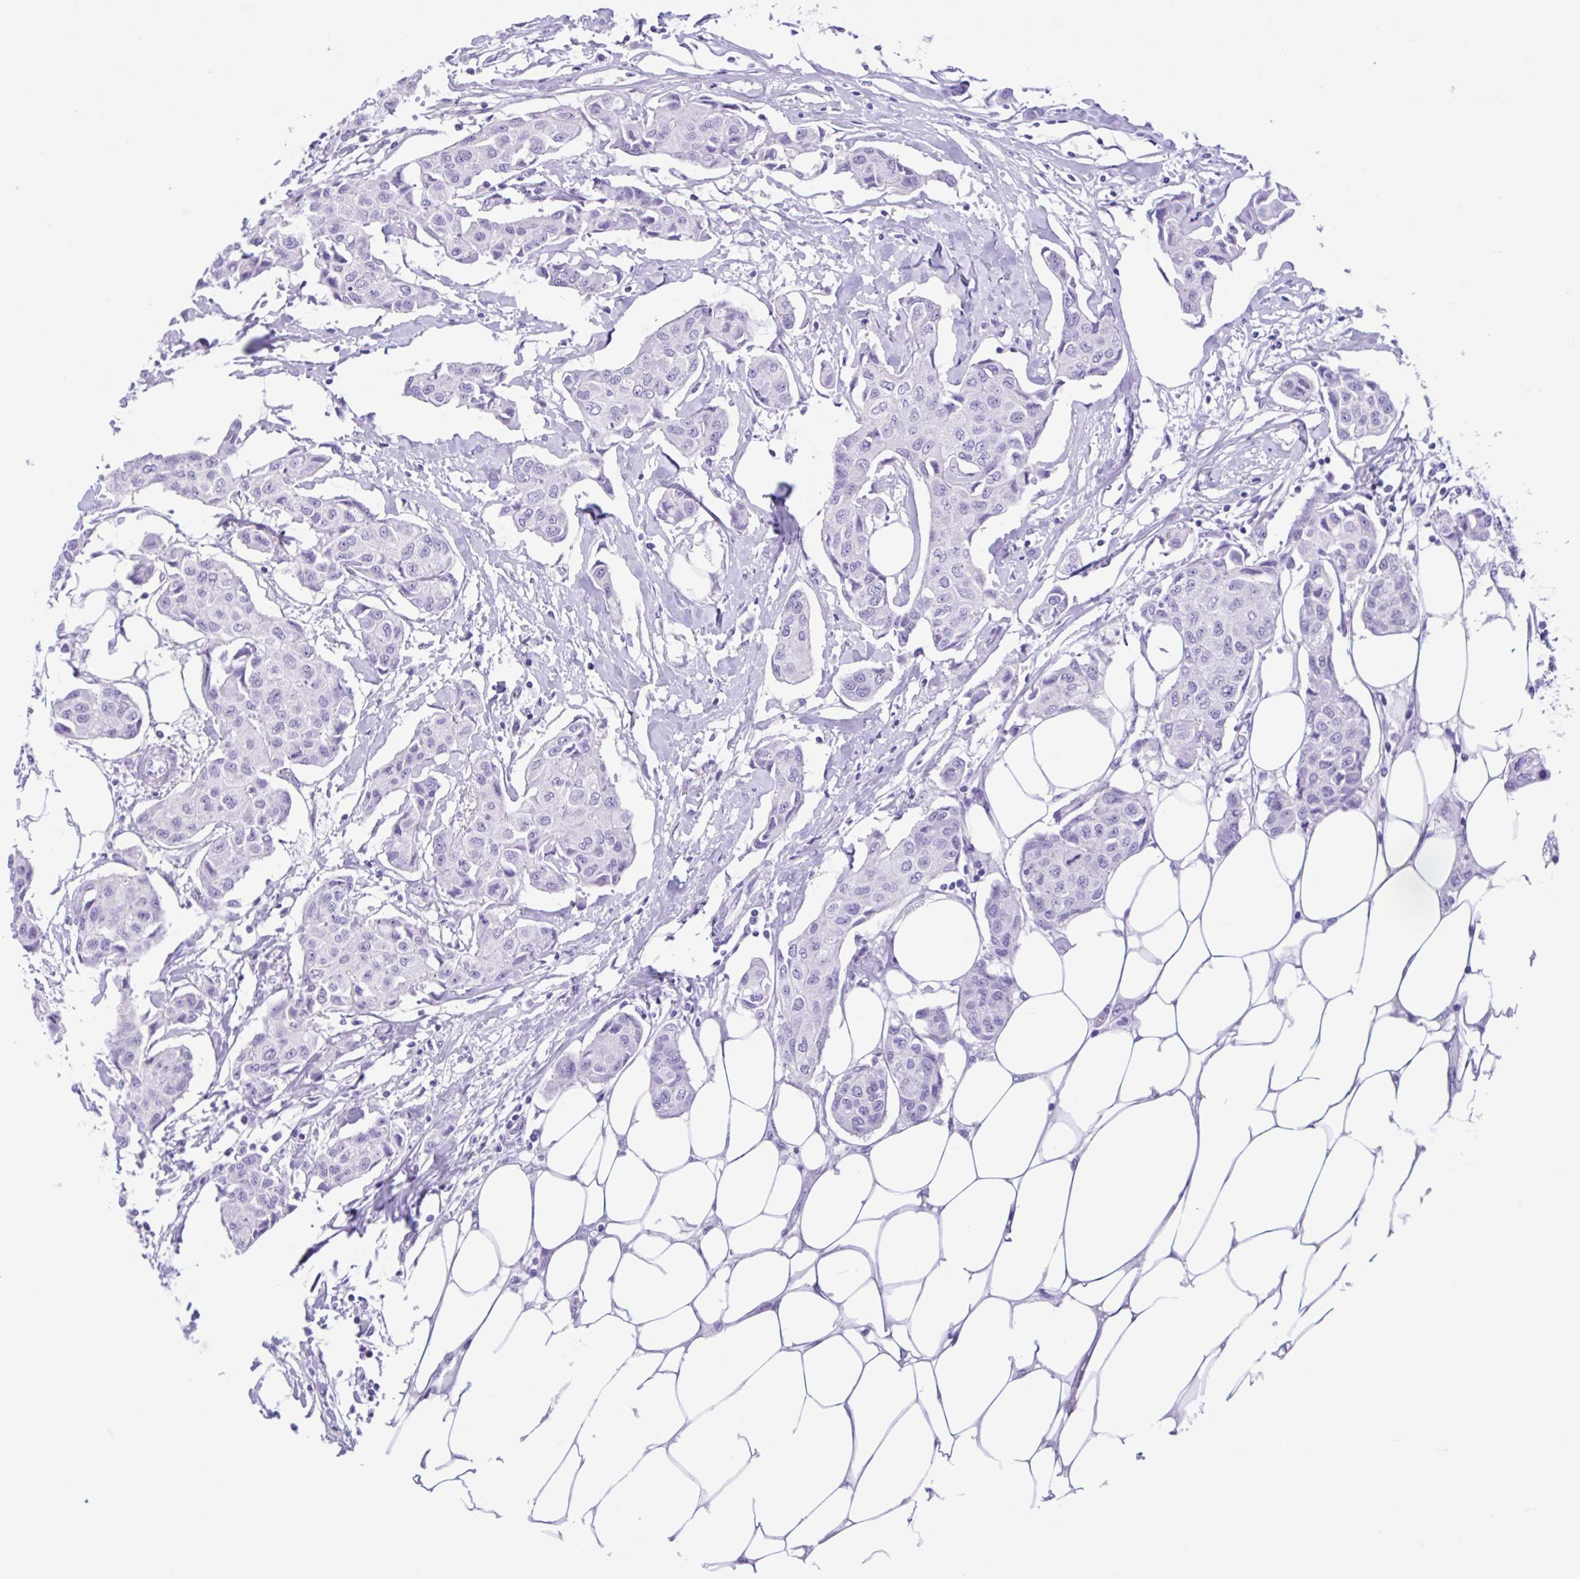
{"staining": {"intensity": "negative", "quantity": "none", "location": "none"}, "tissue": "breast cancer", "cell_type": "Tumor cells", "image_type": "cancer", "snomed": [{"axis": "morphology", "description": "Duct carcinoma"}, {"axis": "topography", "description": "Breast"}, {"axis": "topography", "description": "Lymph node"}], "caption": "A high-resolution image shows immunohistochemistry (IHC) staining of breast cancer (infiltrating ductal carcinoma), which reveals no significant expression in tumor cells. The staining was performed using DAB to visualize the protein expression in brown, while the nuclei were stained in blue with hematoxylin (Magnification: 20x).", "gene": "OR4N4", "patient": {"sex": "female", "age": 80}}